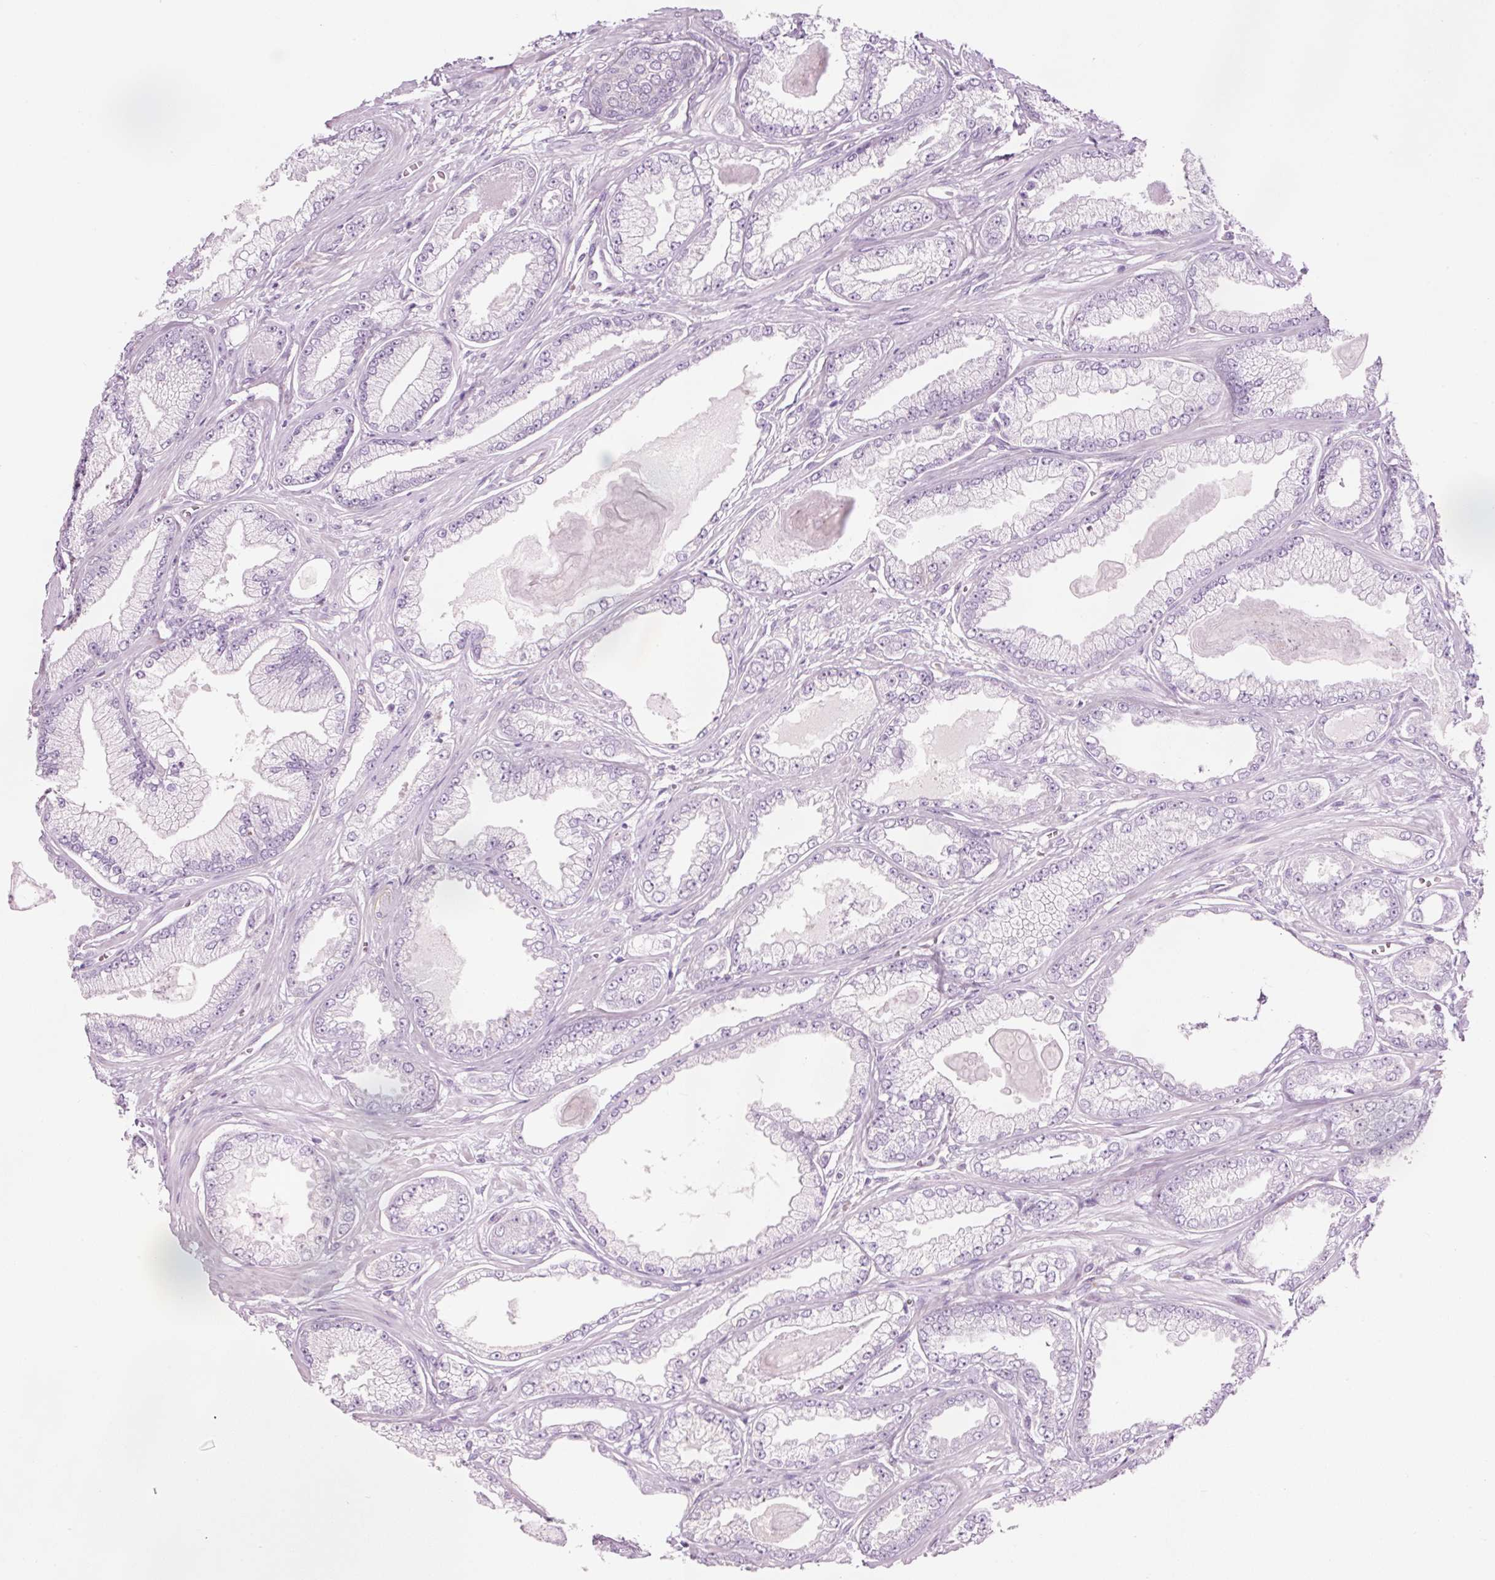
{"staining": {"intensity": "negative", "quantity": "none", "location": "none"}, "tissue": "prostate cancer", "cell_type": "Tumor cells", "image_type": "cancer", "snomed": [{"axis": "morphology", "description": "Adenocarcinoma, Low grade"}, {"axis": "topography", "description": "Prostate"}], "caption": "There is no significant positivity in tumor cells of prostate adenocarcinoma (low-grade).", "gene": "HSPA4L", "patient": {"sex": "male", "age": 64}}